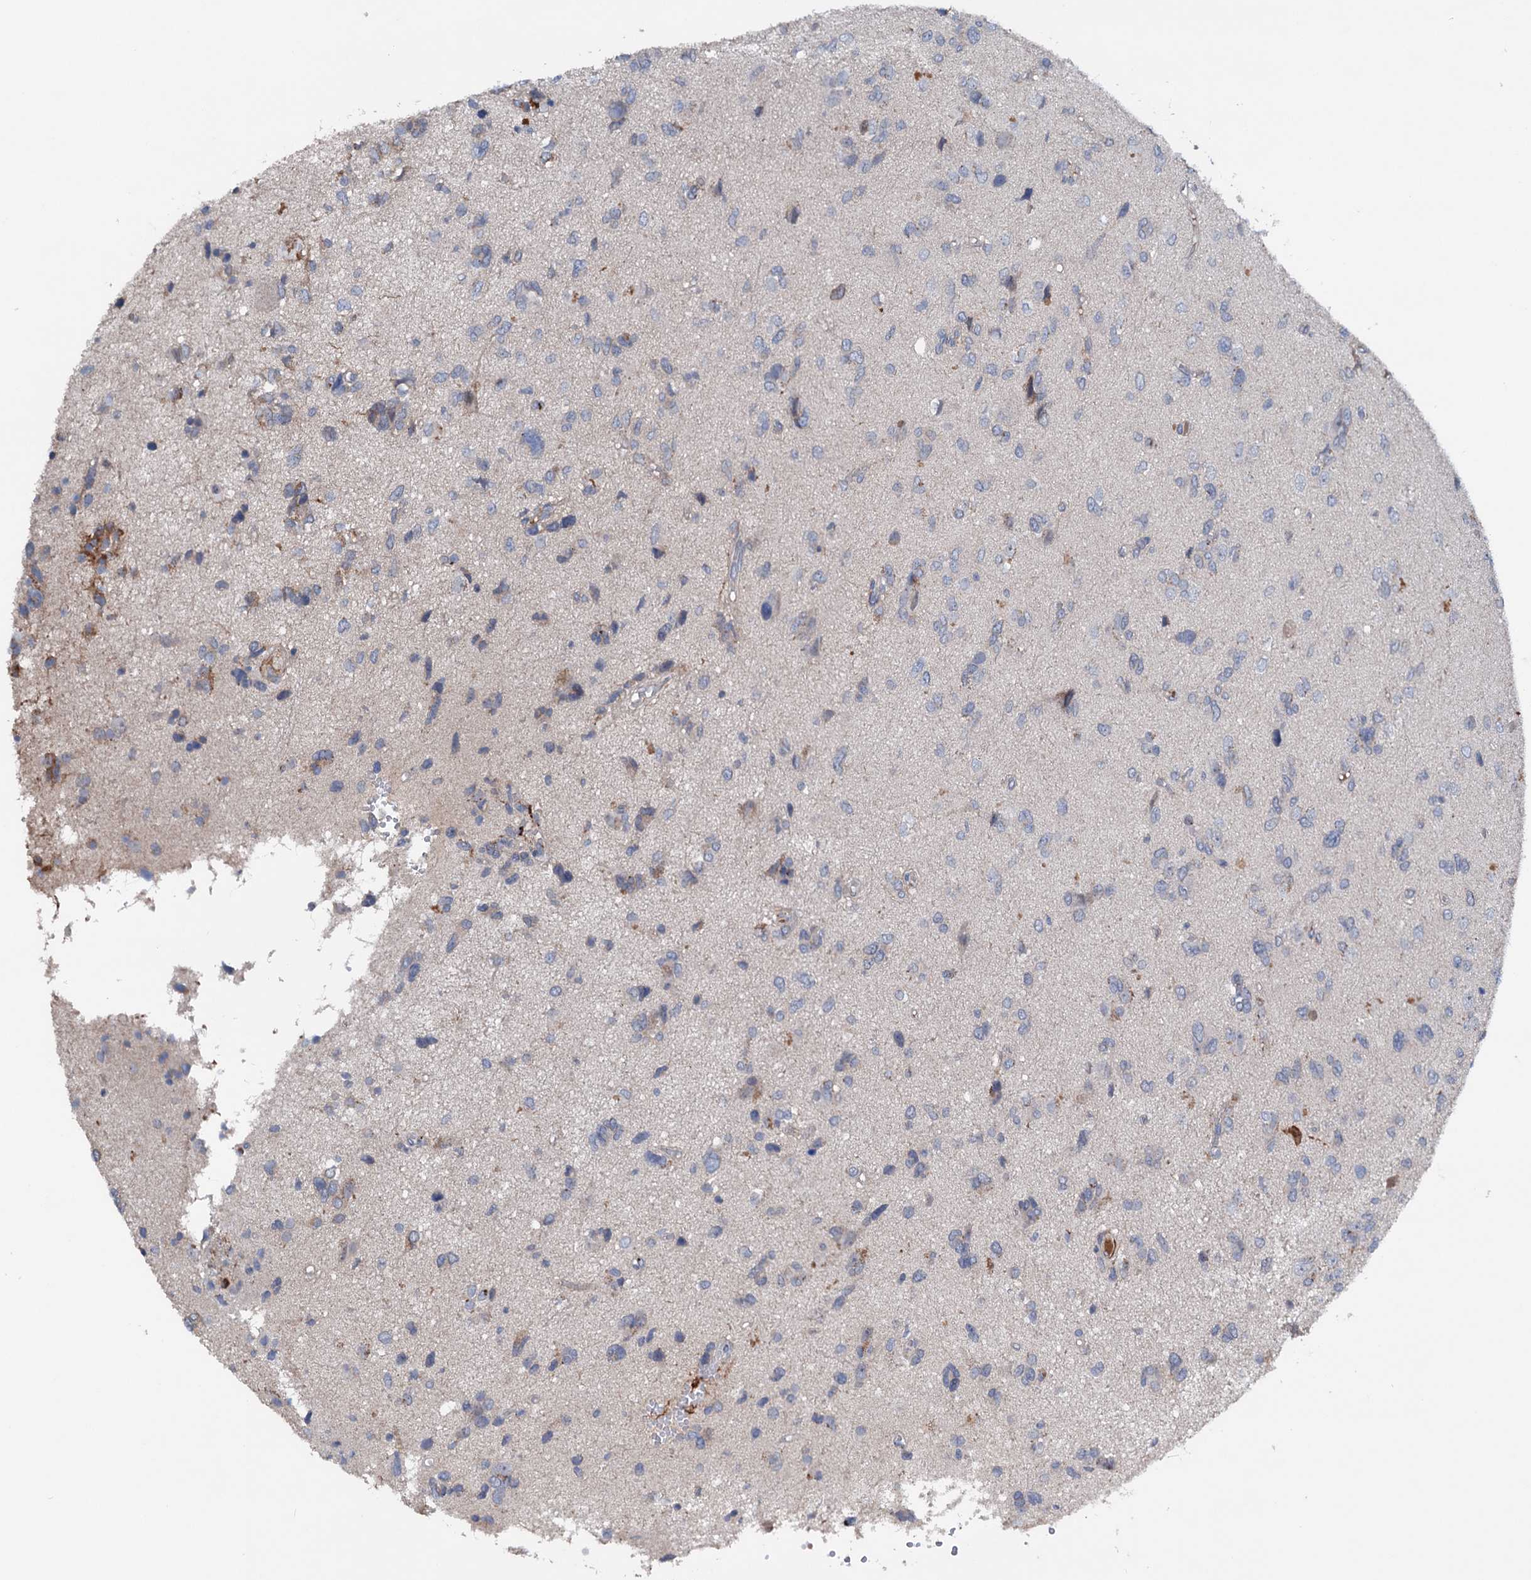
{"staining": {"intensity": "negative", "quantity": "none", "location": "none"}, "tissue": "glioma", "cell_type": "Tumor cells", "image_type": "cancer", "snomed": [{"axis": "morphology", "description": "Glioma, malignant, High grade"}, {"axis": "topography", "description": "Brain"}], "caption": "Tumor cells show no significant positivity in glioma.", "gene": "NCAPD2", "patient": {"sex": "female", "age": 59}}